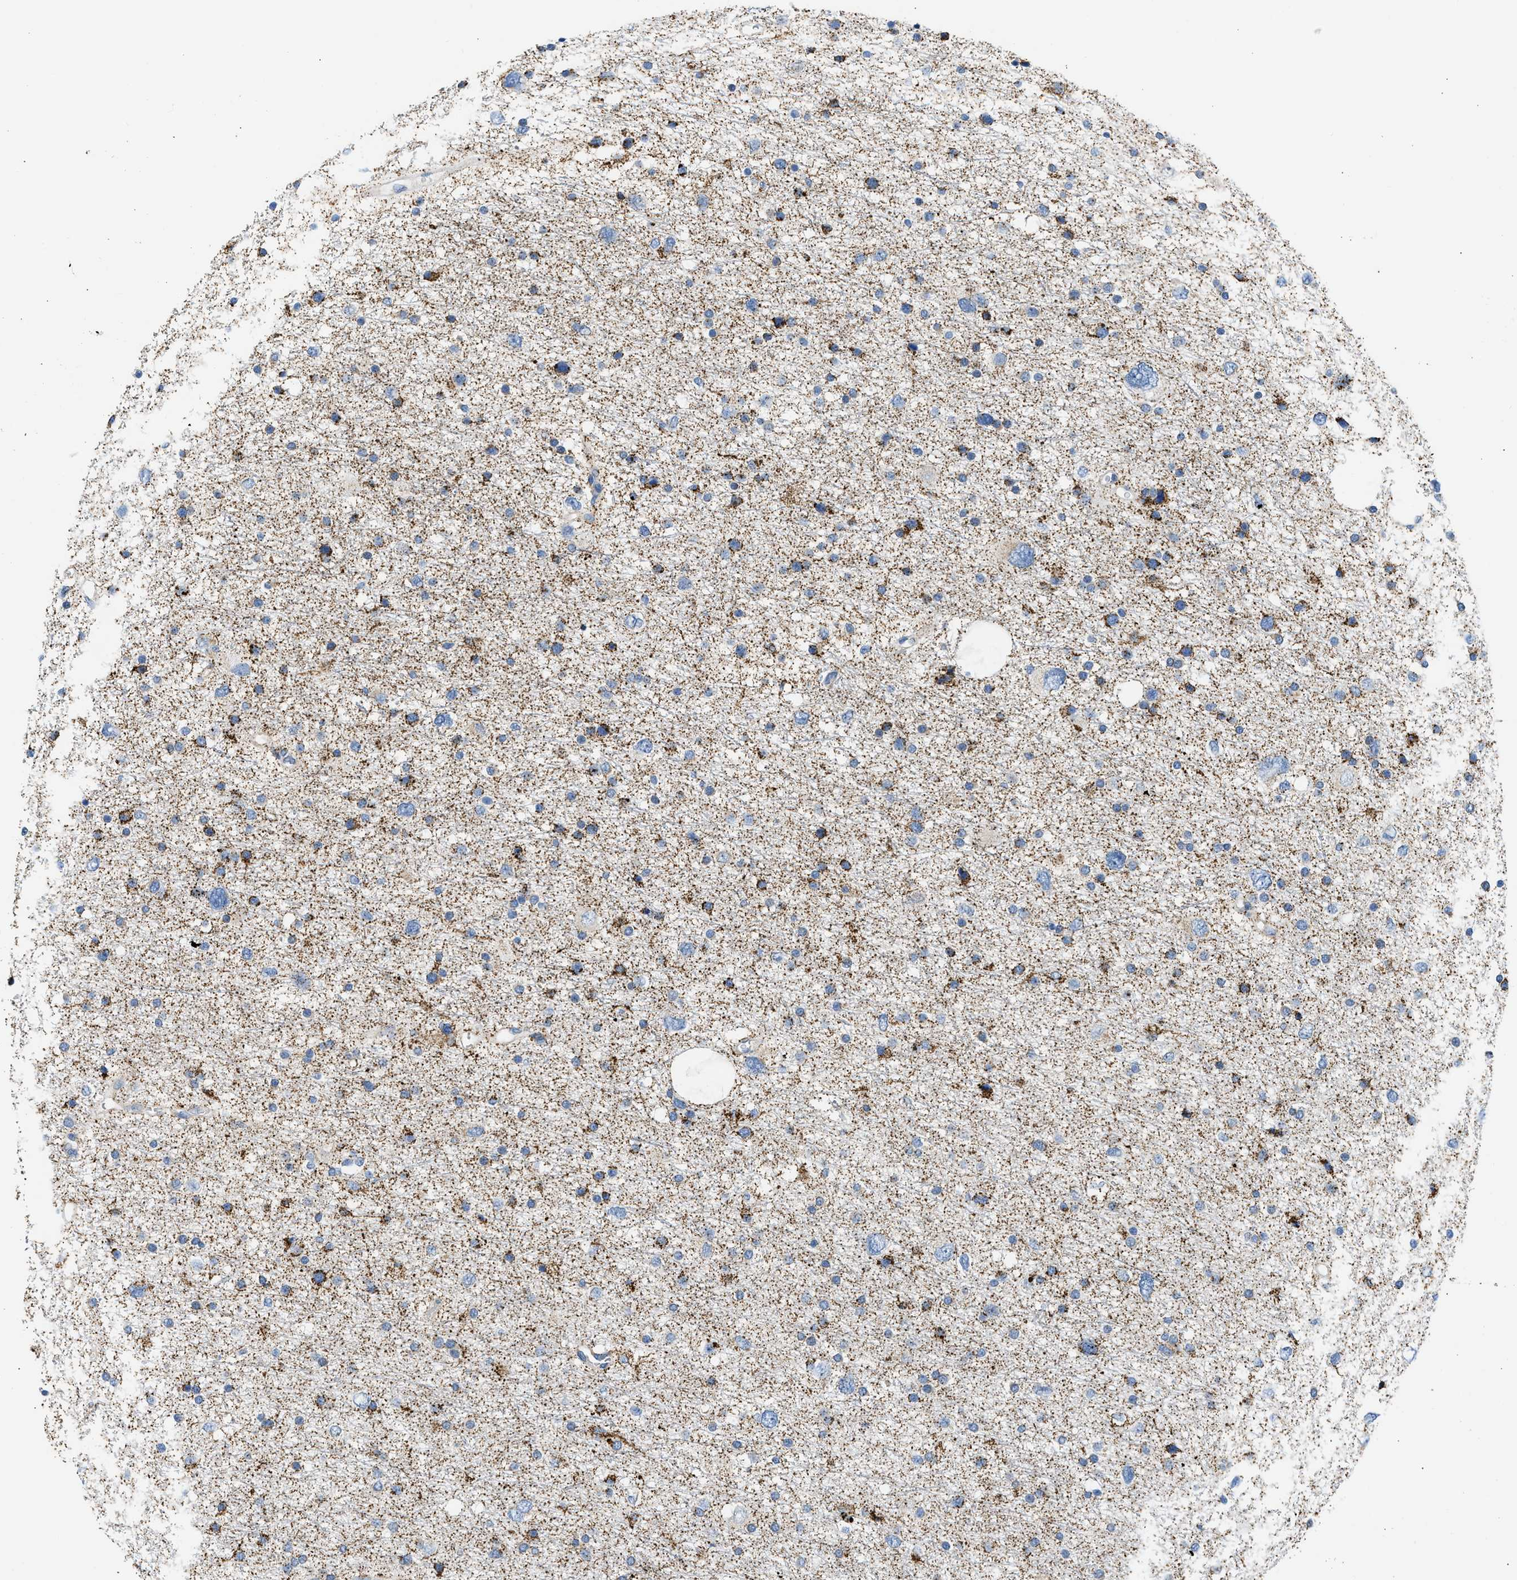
{"staining": {"intensity": "moderate", "quantity": "25%-75%", "location": "cytoplasmic/membranous"}, "tissue": "glioma", "cell_type": "Tumor cells", "image_type": "cancer", "snomed": [{"axis": "morphology", "description": "Glioma, malignant, Low grade"}, {"axis": "topography", "description": "Brain"}], "caption": "This image exhibits immunohistochemistry staining of human malignant low-grade glioma, with medium moderate cytoplasmic/membranous staining in about 25%-75% of tumor cells.", "gene": "CAMKK2", "patient": {"sex": "female", "age": 37}}